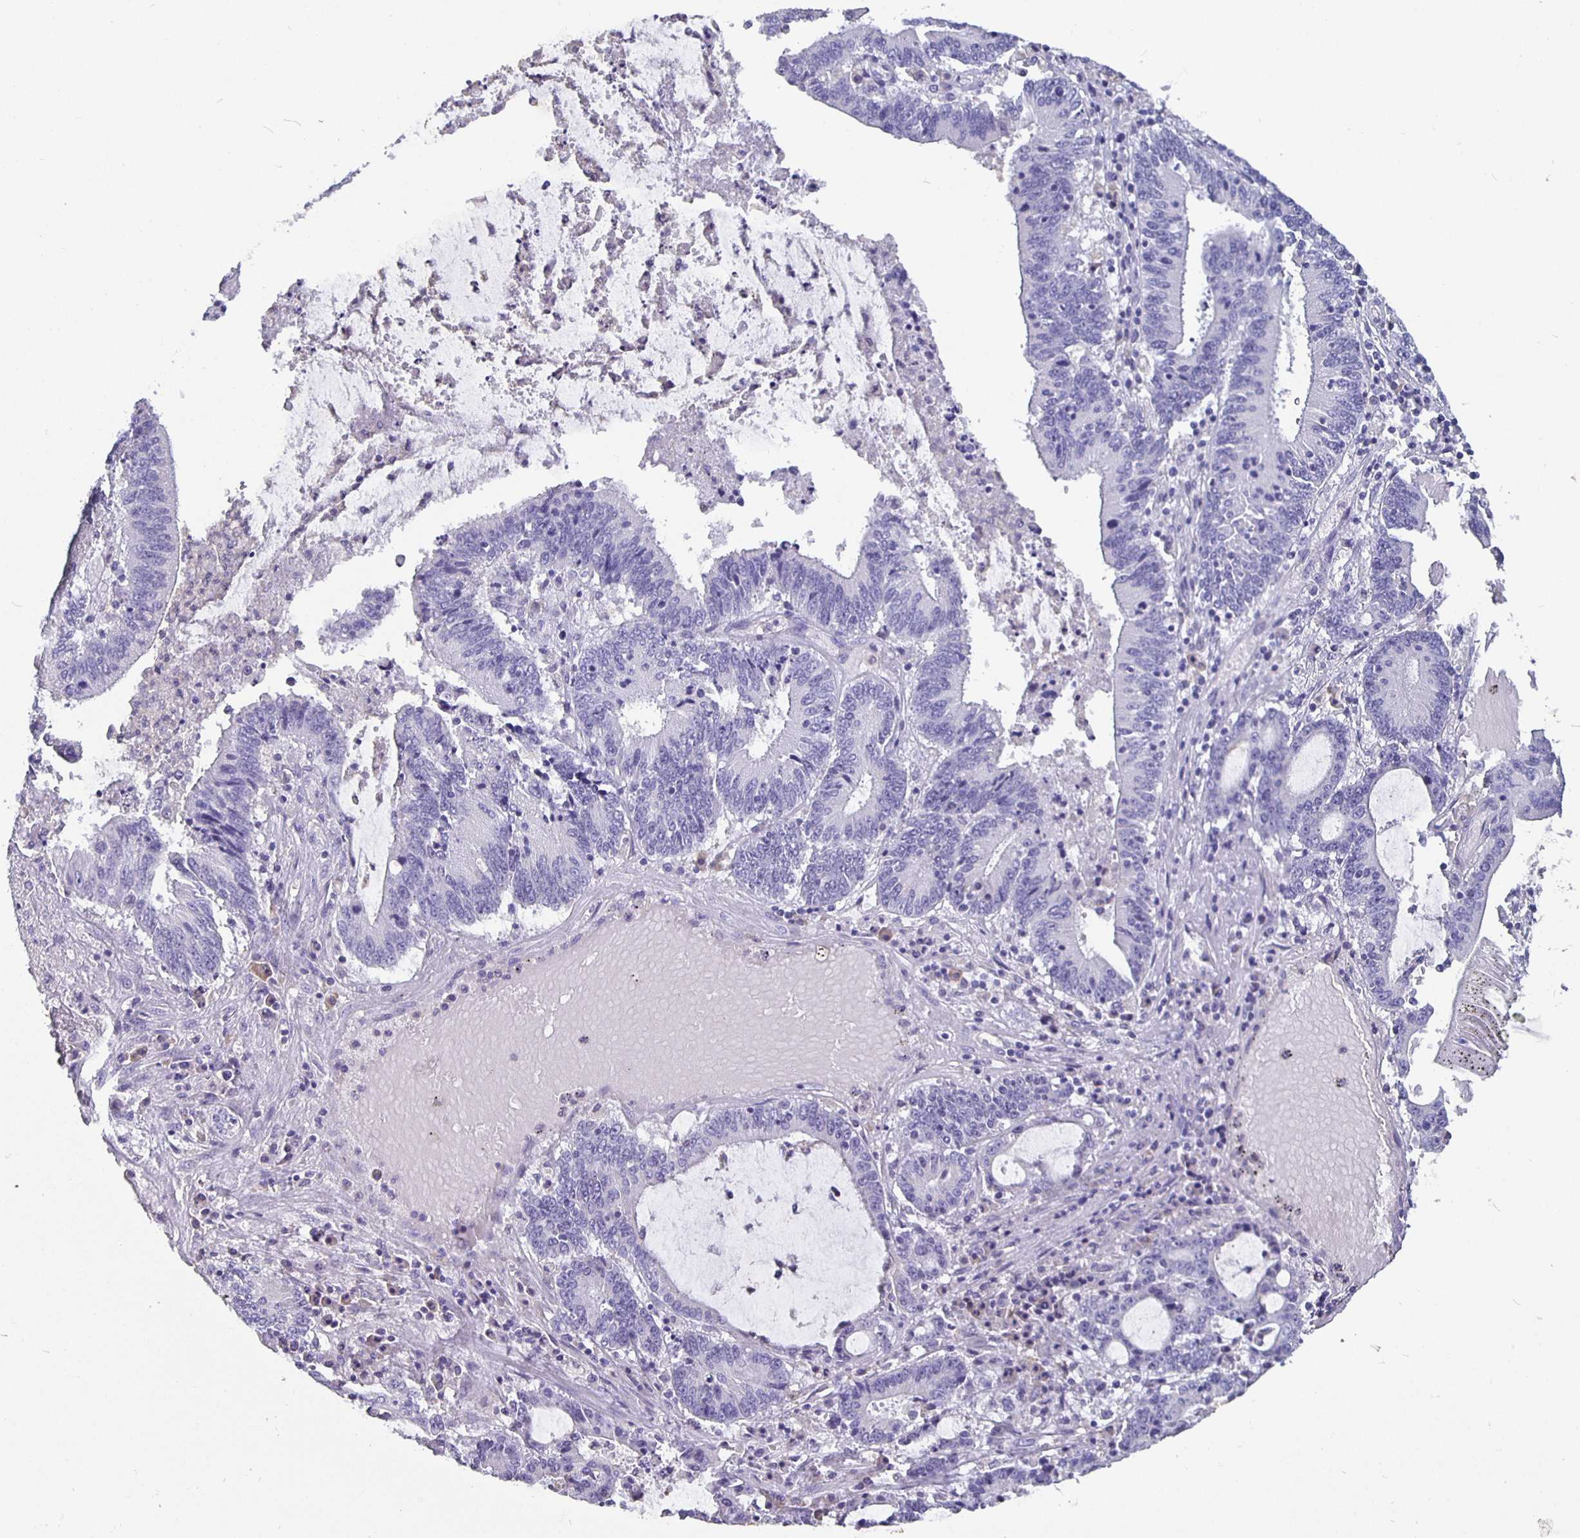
{"staining": {"intensity": "negative", "quantity": "none", "location": "none"}, "tissue": "stomach cancer", "cell_type": "Tumor cells", "image_type": "cancer", "snomed": [{"axis": "morphology", "description": "Adenocarcinoma, NOS"}, {"axis": "topography", "description": "Stomach, upper"}], "caption": "This image is of adenocarcinoma (stomach) stained with immunohistochemistry to label a protein in brown with the nuclei are counter-stained blue. There is no positivity in tumor cells.", "gene": "GPX4", "patient": {"sex": "male", "age": 68}}